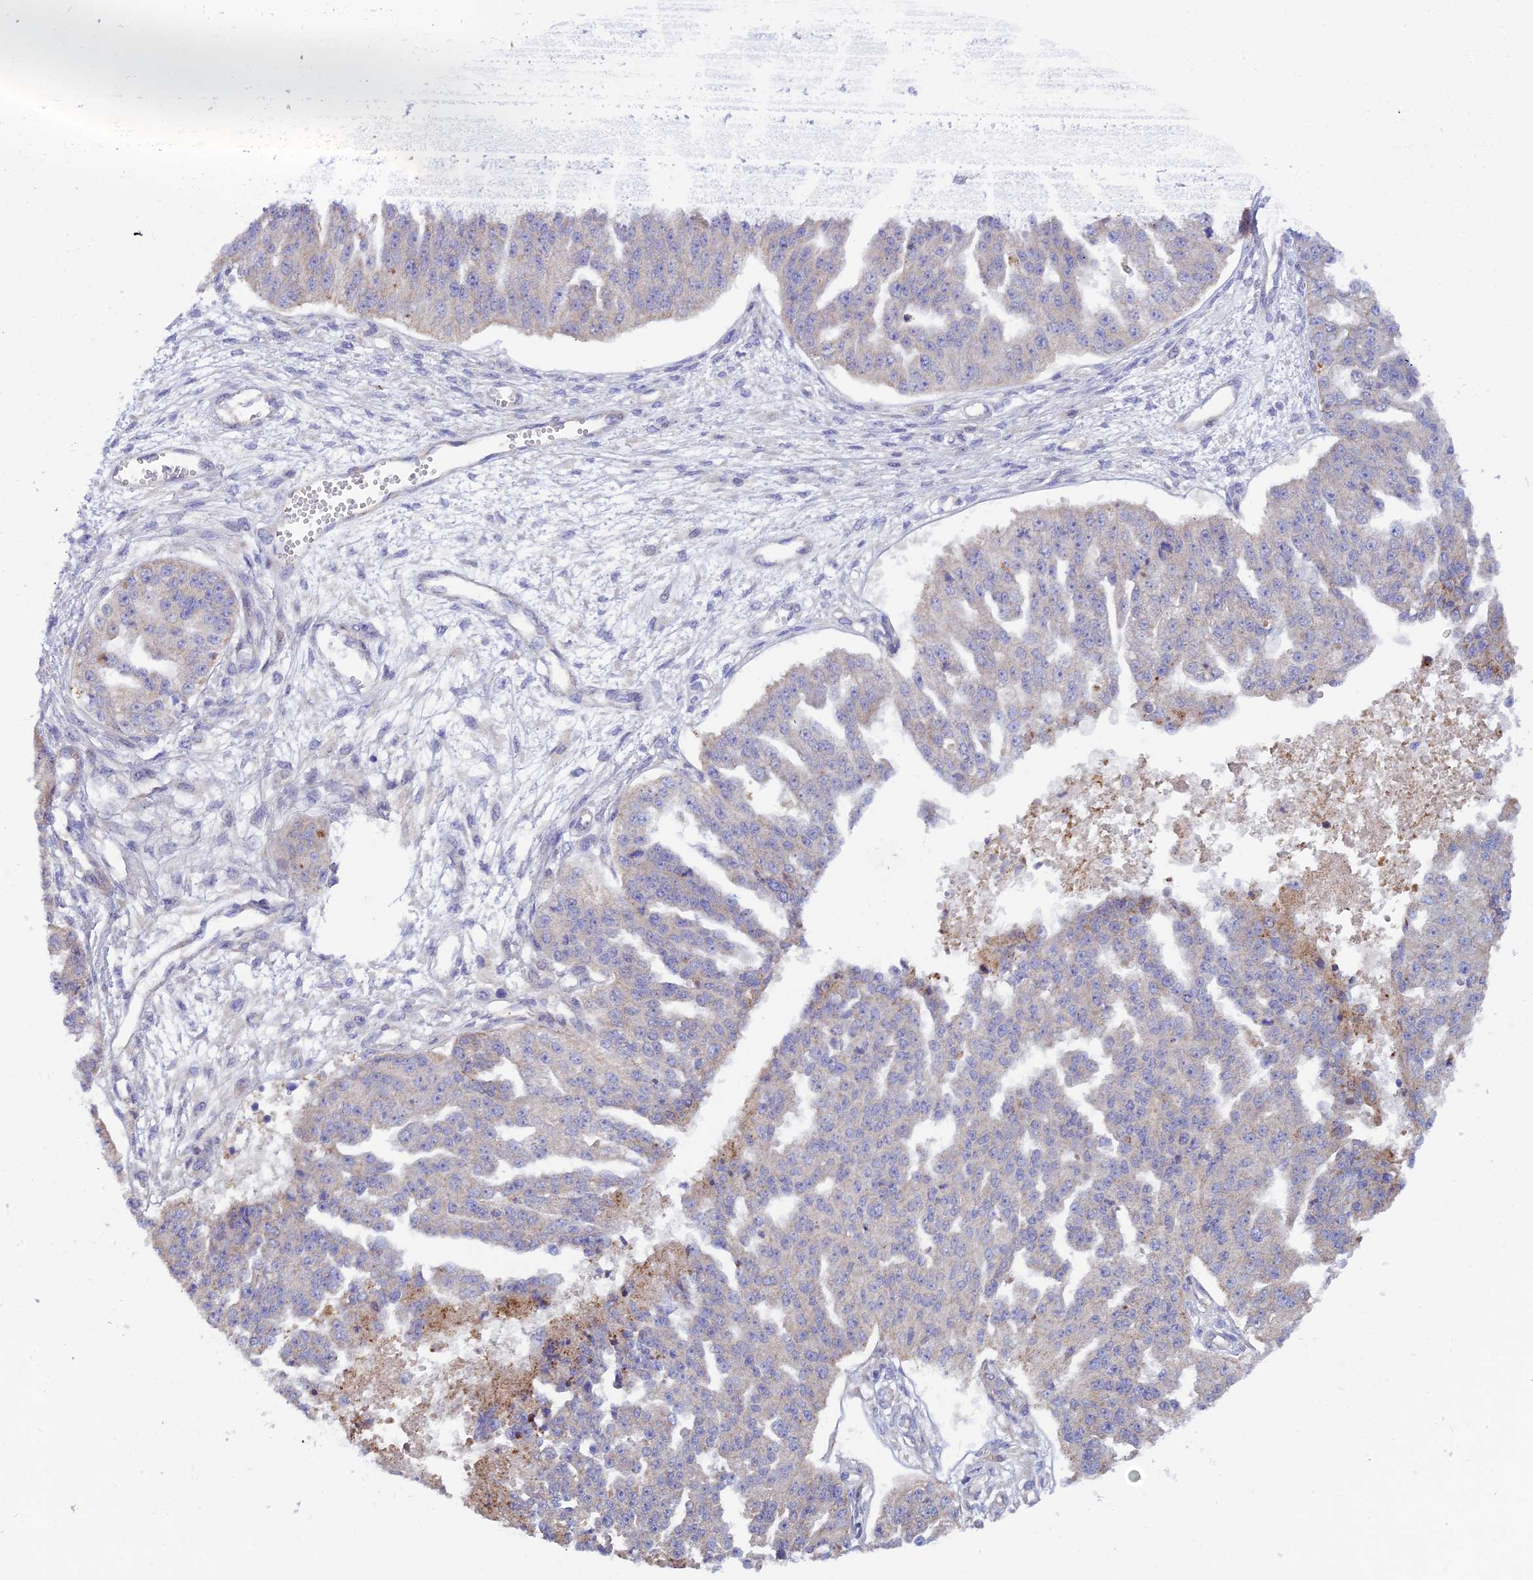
{"staining": {"intensity": "negative", "quantity": "none", "location": "none"}, "tissue": "ovarian cancer", "cell_type": "Tumor cells", "image_type": "cancer", "snomed": [{"axis": "morphology", "description": "Cystadenocarcinoma, serous, NOS"}, {"axis": "topography", "description": "Ovary"}], "caption": "DAB immunohistochemical staining of human ovarian cancer displays no significant staining in tumor cells.", "gene": "TRIM43B", "patient": {"sex": "female", "age": 58}}